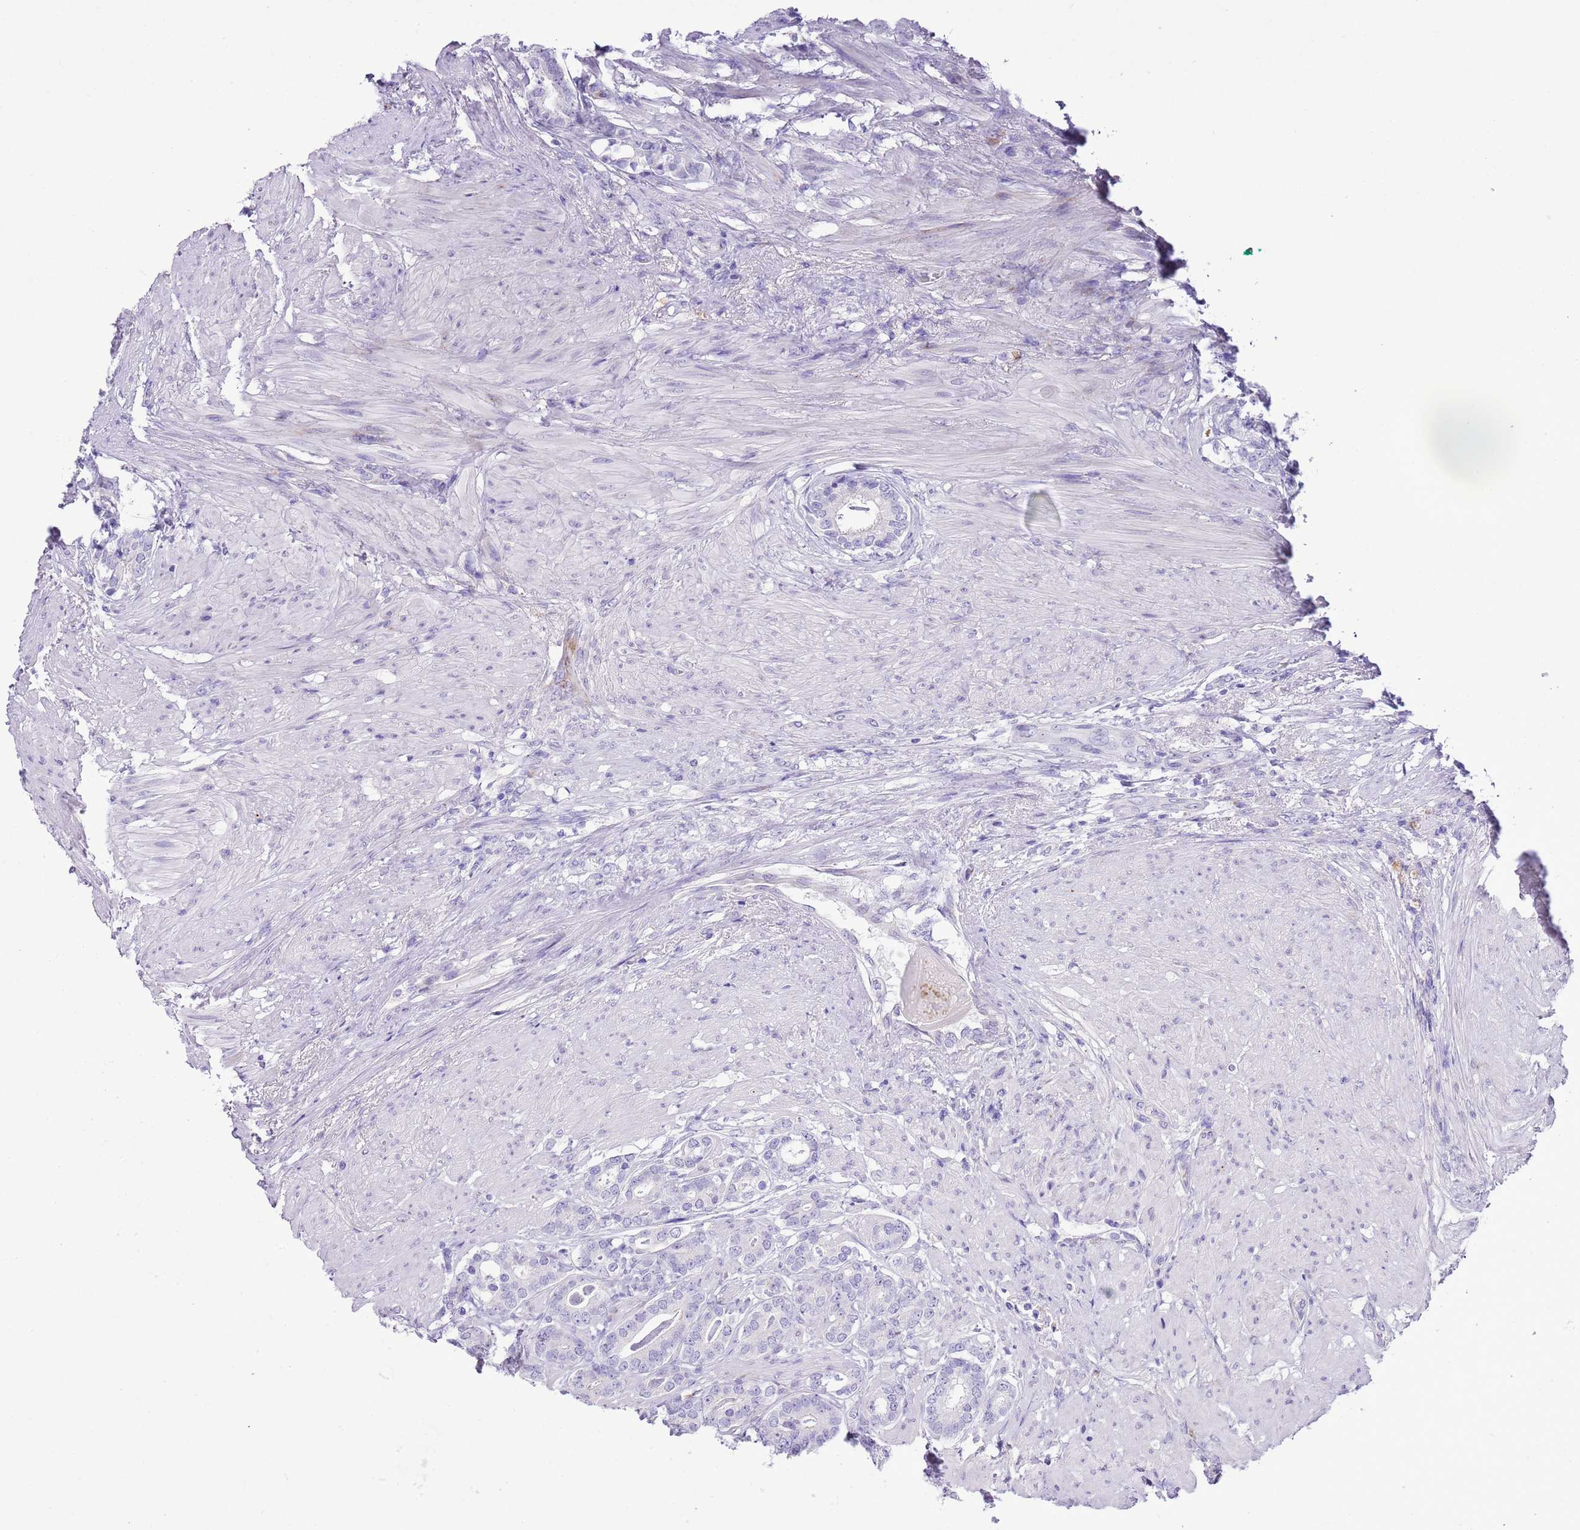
{"staining": {"intensity": "negative", "quantity": "none", "location": "none"}, "tissue": "prostate cancer", "cell_type": "Tumor cells", "image_type": "cancer", "snomed": [{"axis": "morphology", "description": "Adenocarcinoma, Low grade"}, {"axis": "topography", "description": "Prostate"}], "caption": "Tumor cells are negative for brown protein staining in prostate cancer.", "gene": "OR2Z1", "patient": {"sex": "male", "age": 71}}